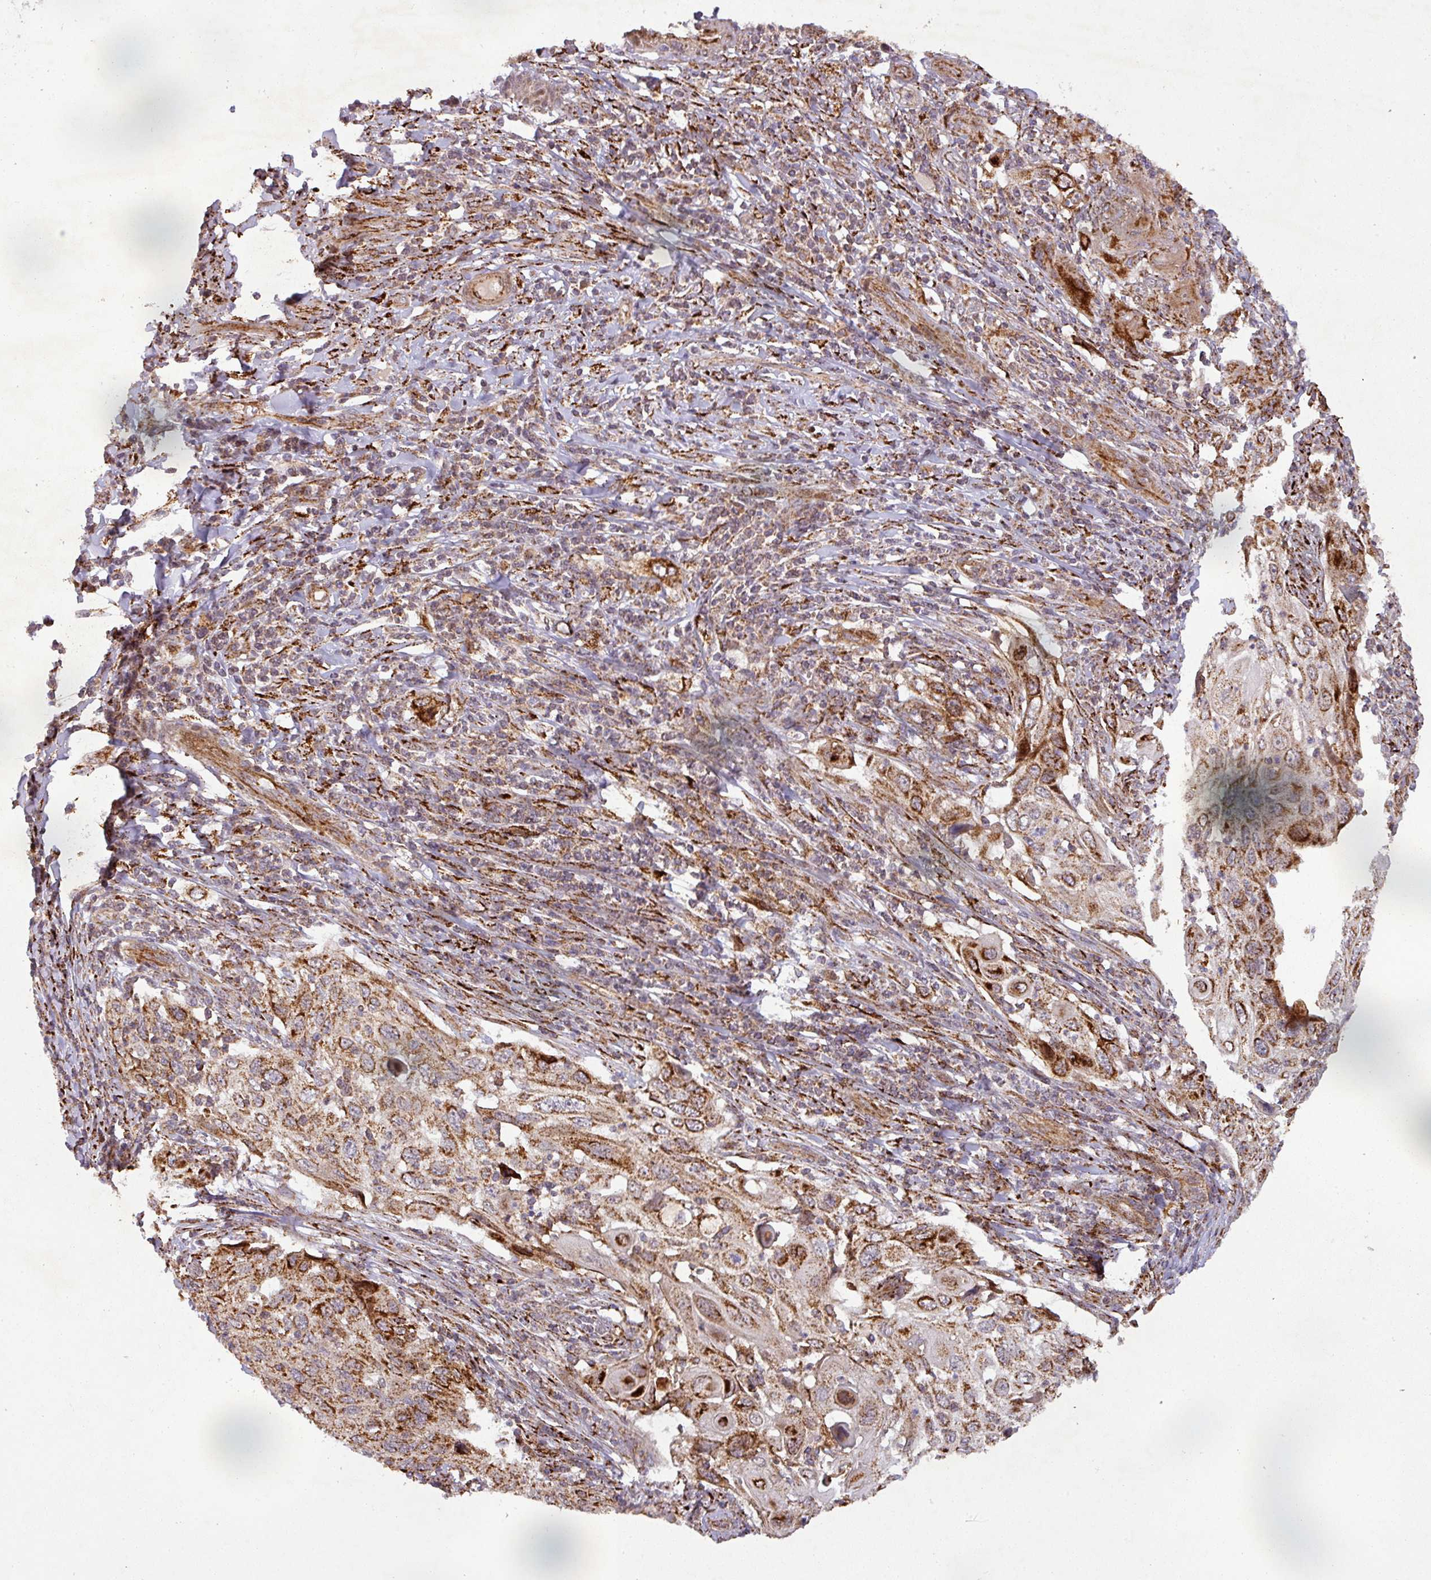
{"staining": {"intensity": "strong", "quantity": ">75%", "location": "cytoplasmic/membranous"}, "tissue": "cervical cancer", "cell_type": "Tumor cells", "image_type": "cancer", "snomed": [{"axis": "morphology", "description": "Squamous cell carcinoma, NOS"}, {"axis": "topography", "description": "Cervix"}], "caption": "Cervical cancer stained with a brown dye displays strong cytoplasmic/membranous positive expression in about >75% of tumor cells.", "gene": "GPD2", "patient": {"sex": "female", "age": 70}}